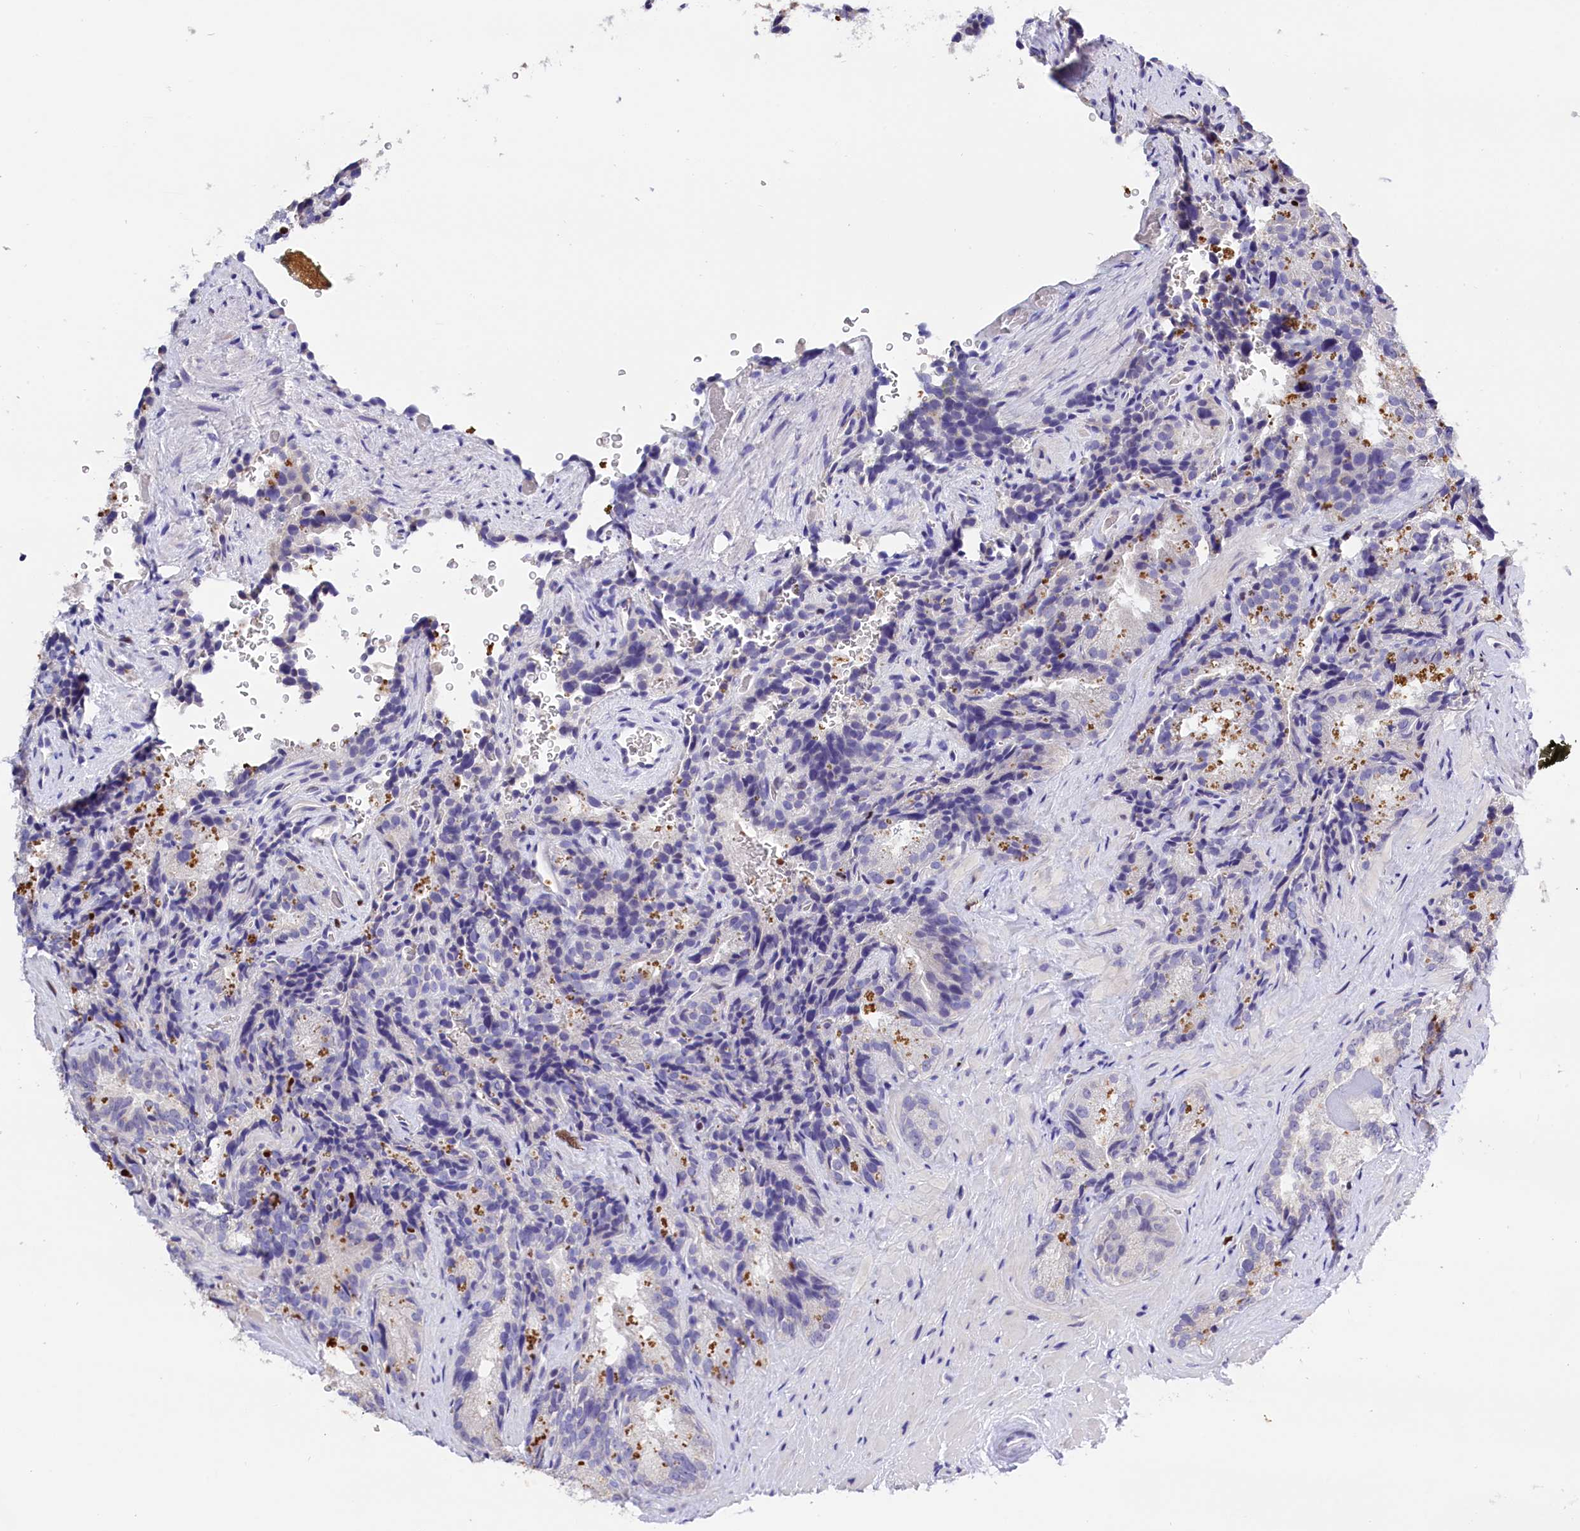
{"staining": {"intensity": "negative", "quantity": "none", "location": "none"}, "tissue": "seminal vesicle", "cell_type": "Glandular cells", "image_type": "normal", "snomed": [{"axis": "morphology", "description": "Normal tissue, NOS"}, {"axis": "topography", "description": "Seminal veicle"}], "caption": "DAB immunohistochemical staining of normal seminal vesicle reveals no significant staining in glandular cells. Brightfield microscopy of IHC stained with DAB (brown) and hematoxylin (blue), captured at high magnification.", "gene": "BTBD9", "patient": {"sex": "male", "age": 58}}